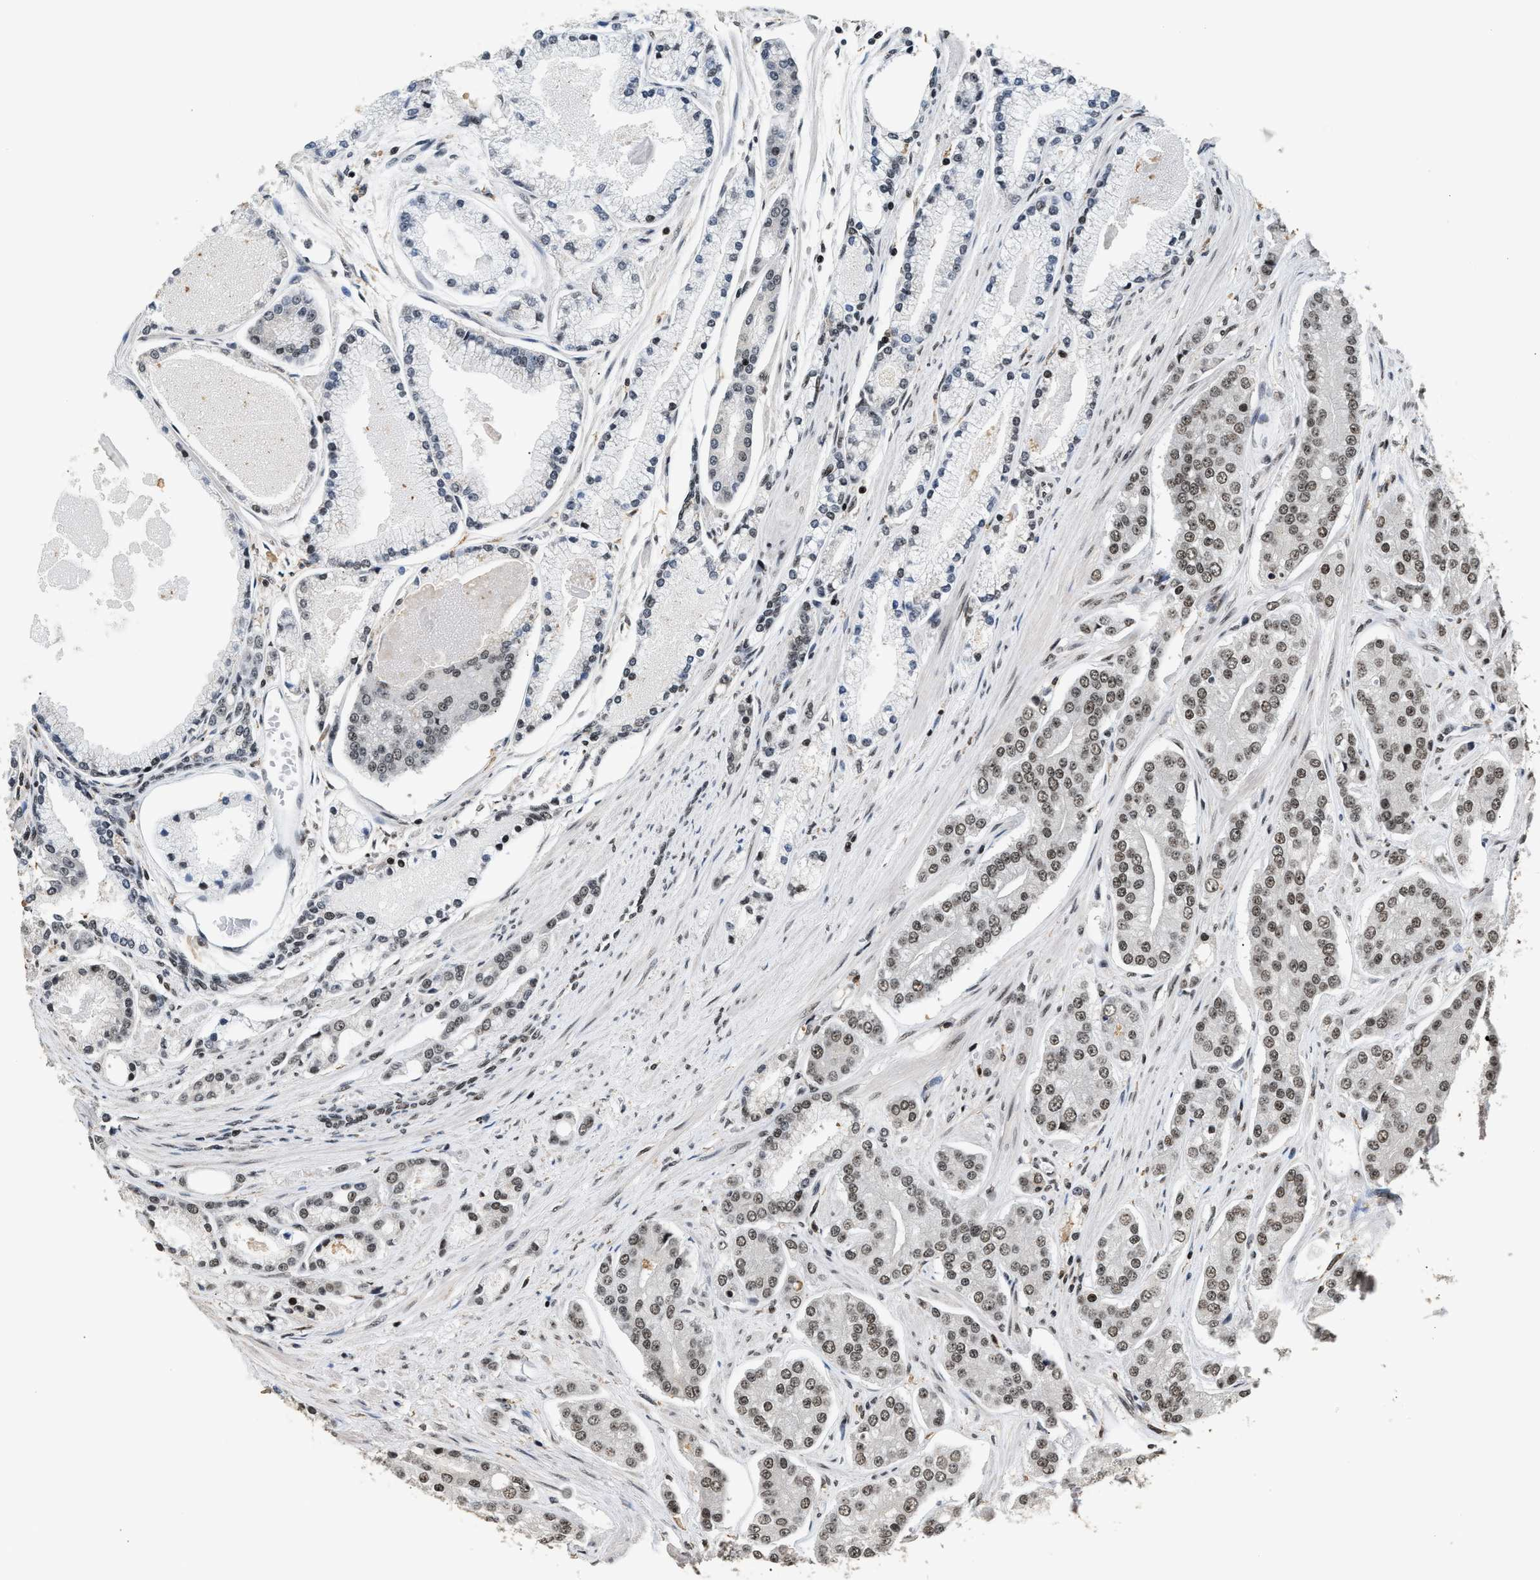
{"staining": {"intensity": "moderate", "quantity": ">75%", "location": "nuclear"}, "tissue": "prostate cancer", "cell_type": "Tumor cells", "image_type": "cancer", "snomed": [{"axis": "morphology", "description": "Adenocarcinoma, High grade"}, {"axis": "topography", "description": "Prostate"}], "caption": "Protein analysis of high-grade adenocarcinoma (prostate) tissue displays moderate nuclear expression in about >75% of tumor cells. Using DAB (brown) and hematoxylin (blue) stains, captured at high magnification using brightfield microscopy.", "gene": "RAD21", "patient": {"sex": "male", "age": 71}}